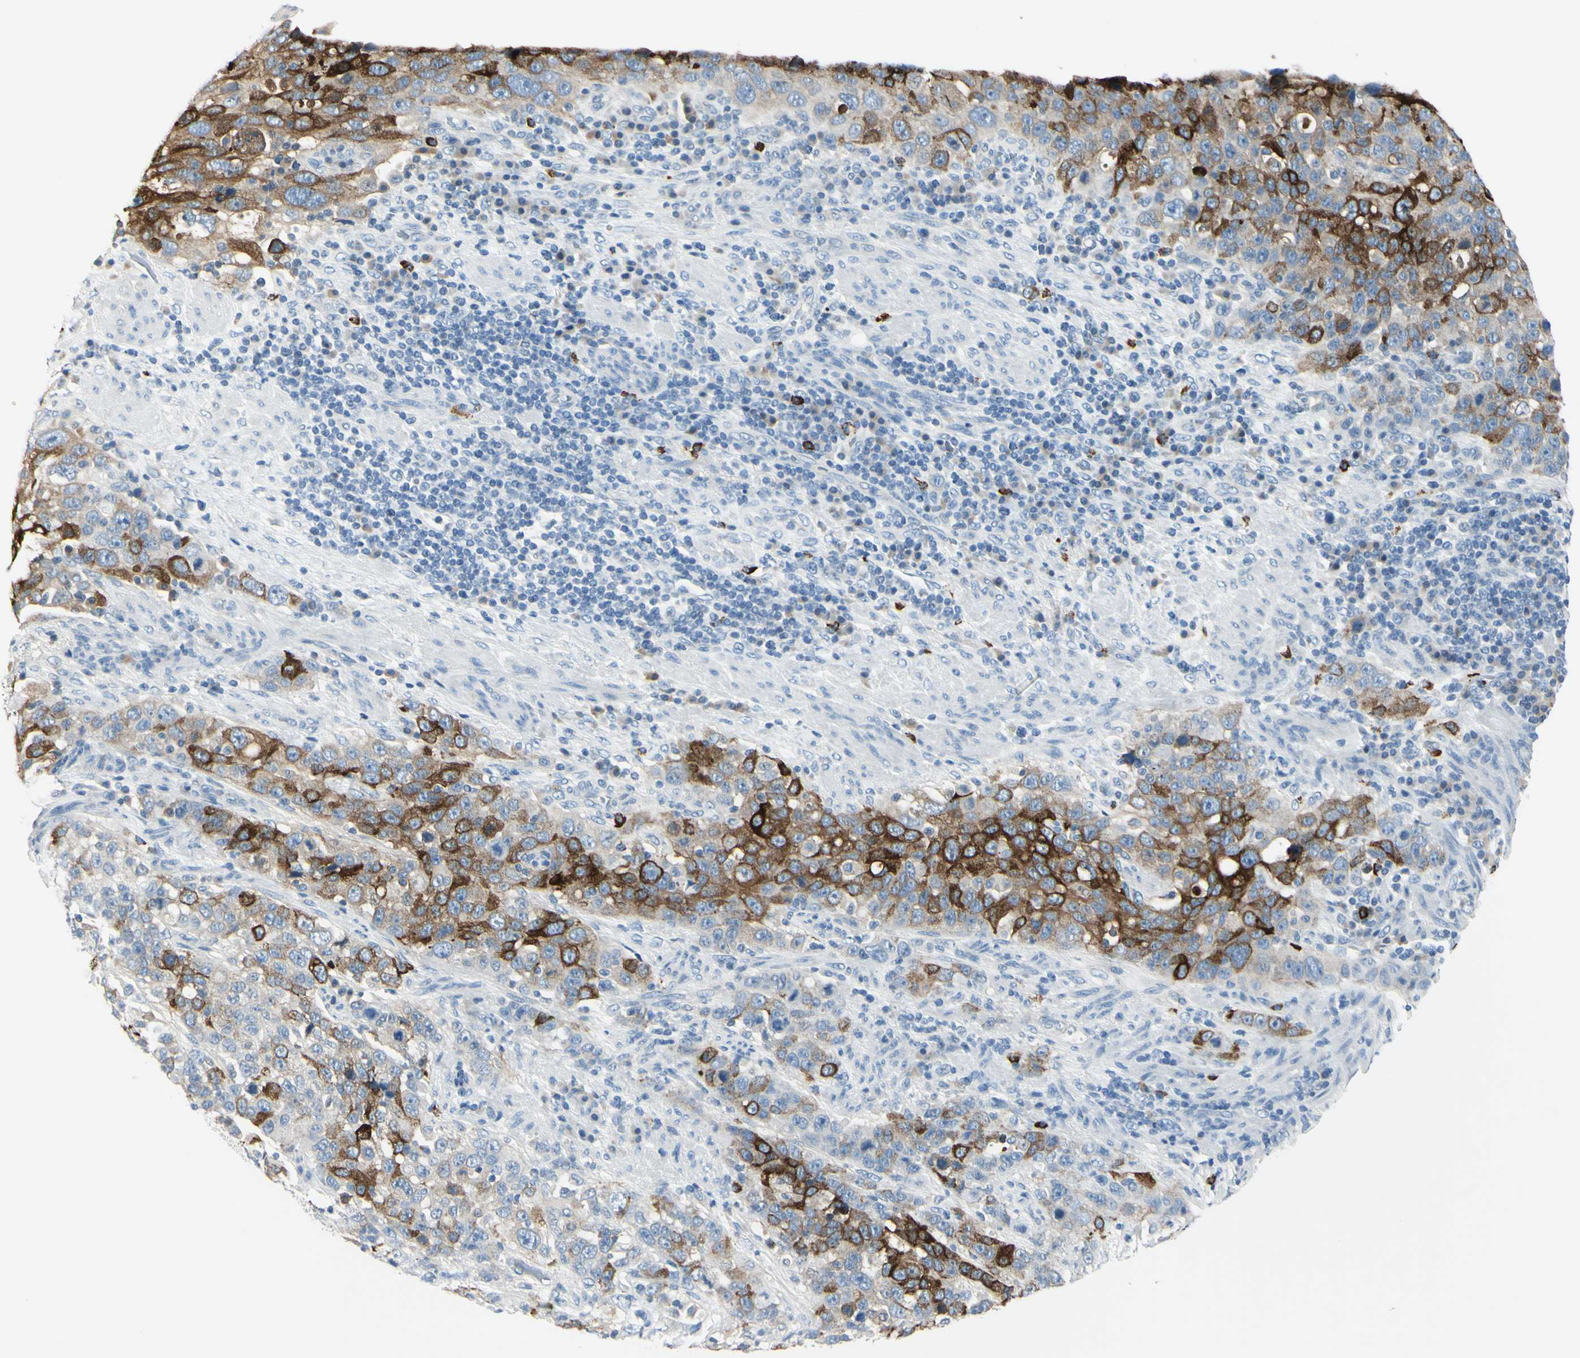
{"staining": {"intensity": "strong", "quantity": "25%-75%", "location": "cytoplasmic/membranous"}, "tissue": "stomach cancer", "cell_type": "Tumor cells", "image_type": "cancer", "snomed": [{"axis": "morphology", "description": "Normal tissue, NOS"}, {"axis": "morphology", "description": "Adenocarcinoma, NOS"}, {"axis": "topography", "description": "Stomach"}], "caption": "Immunohistochemistry of human stomach cancer reveals high levels of strong cytoplasmic/membranous staining in about 25%-75% of tumor cells.", "gene": "DLG4", "patient": {"sex": "male", "age": 48}}